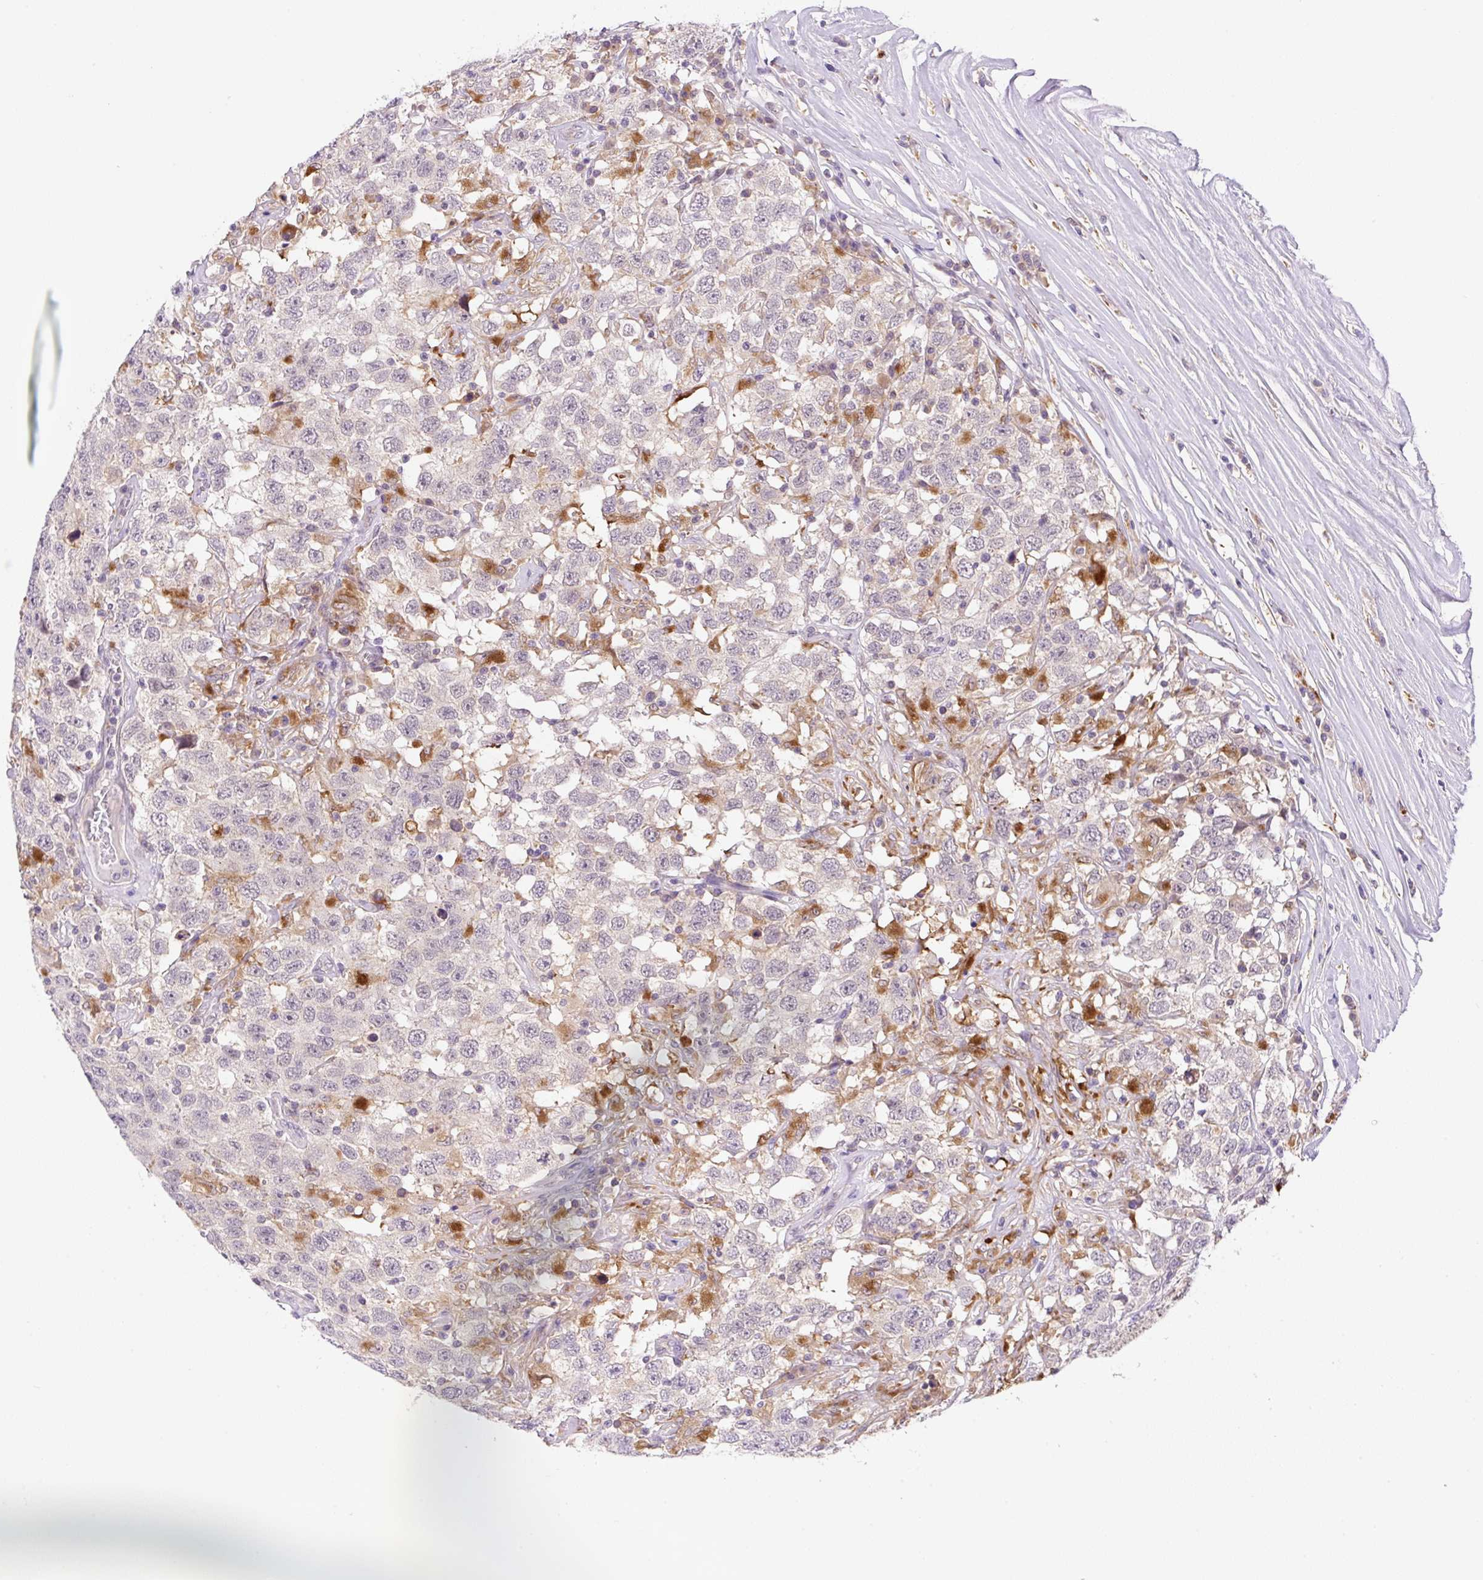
{"staining": {"intensity": "negative", "quantity": "none", "location": "none"}, "tissue": "testis cancer", "cell_type": "Tumor cells", "image_type": "cancer", "snomed": [{"axis": "morphology", "description": "Seminoma, NOS"}, {"axis": "topography", "description": "Testis"}], "caption": "Tumor cells show no significant positivity in testis seminoma. The staining is performed using DAB brown chromogen with nuclei counter-stained in using hematoxylin.", "gene": "CEBPZOS", "patient": {"sex": "male", "age": 41}}